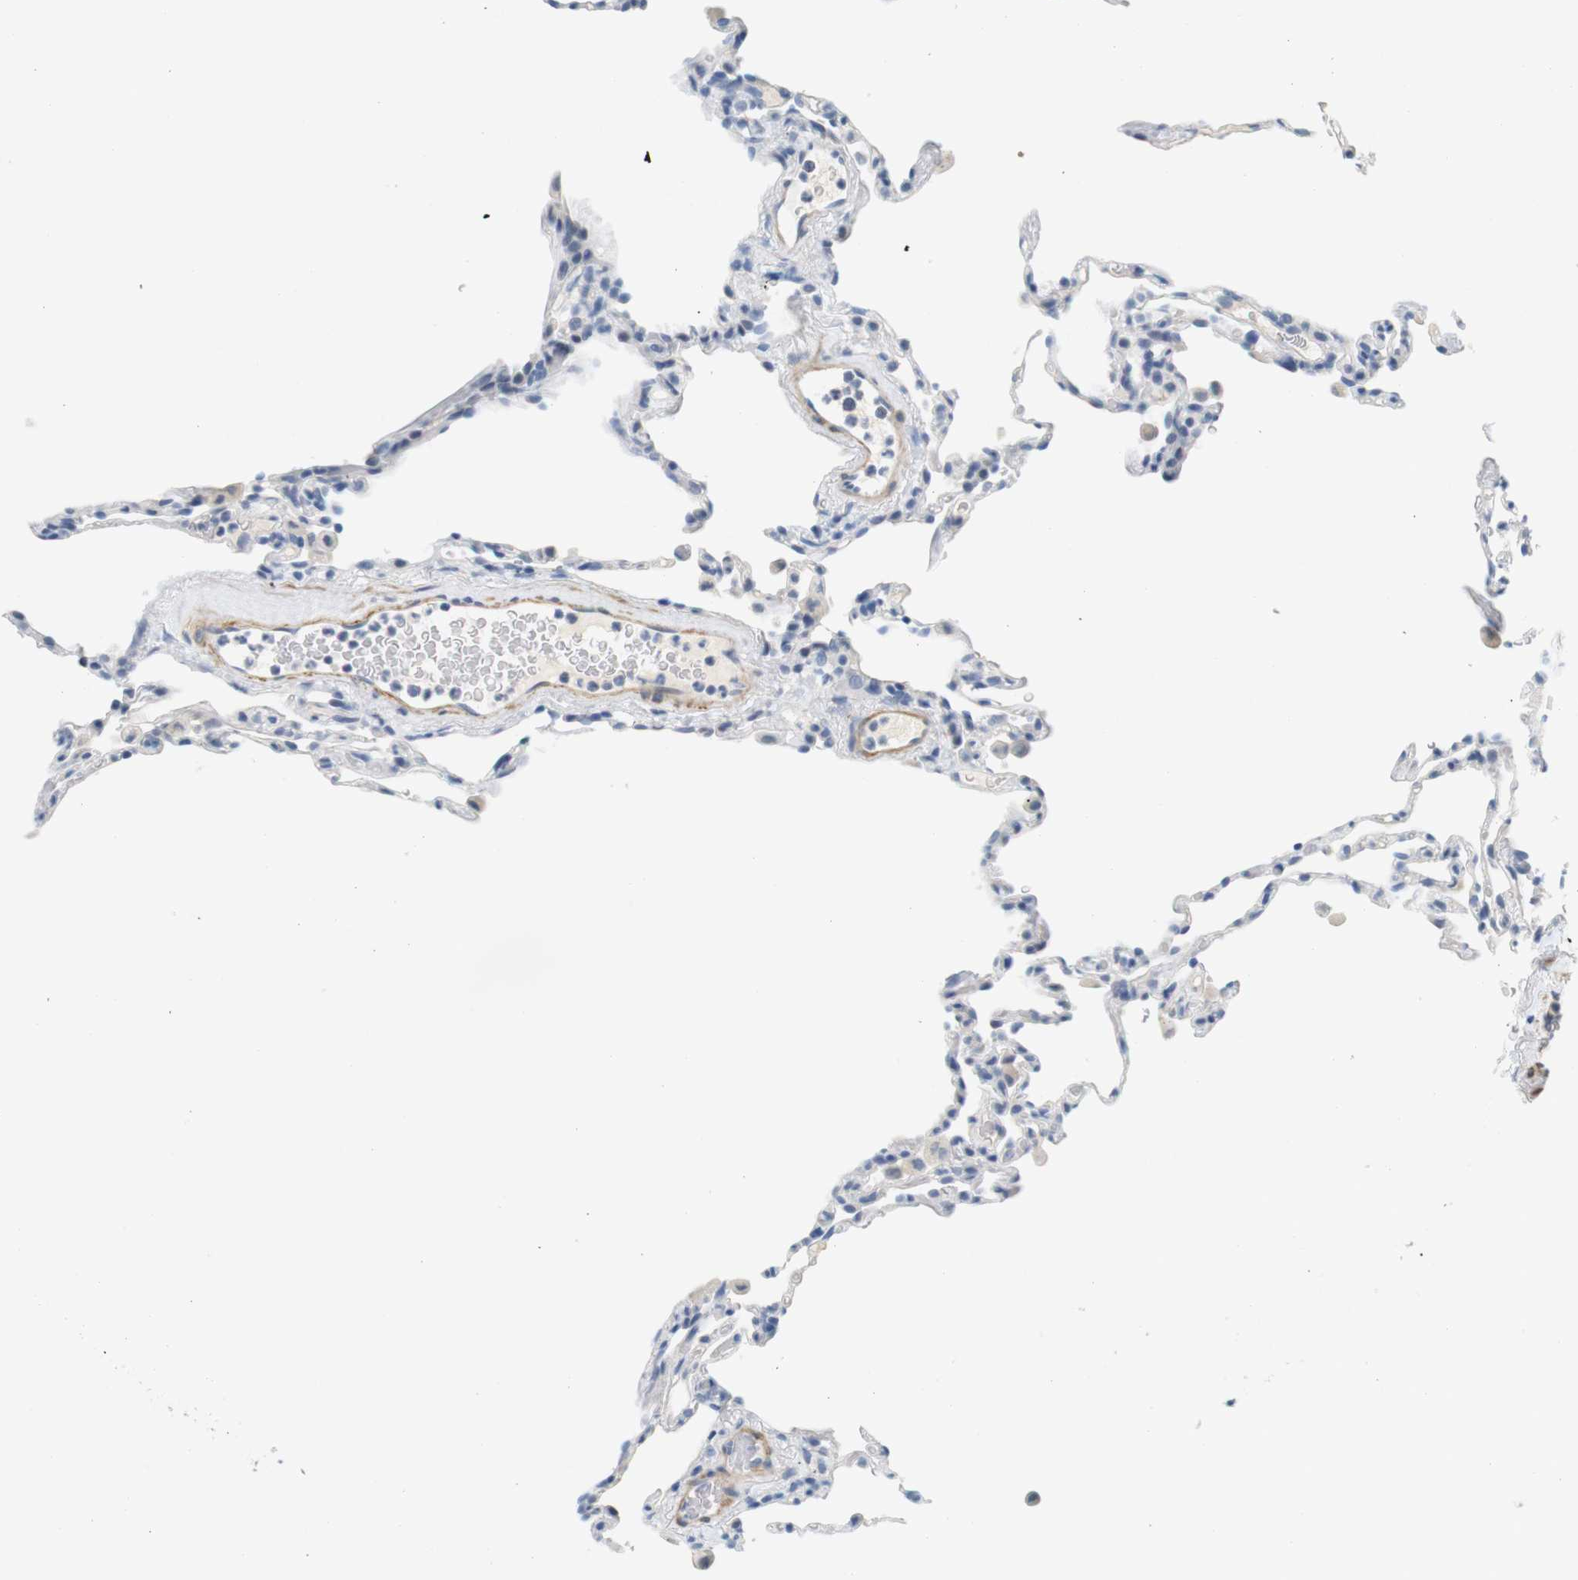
{"staining": {"intensity": "negative", "quantity": "none", "location": "none"}, "tissue": "lung", "cell_type": "Alveolar cells", "image_type": "normal", "snomed": [{"axis": "morphology", "description": "Normal tissue, NOS"}, {"axis": "topography", "description": "Lung"}], "caption": "Immunohistochemical staining of normal lung displays no significant positivity in alveolar cells.", "gene": "HRH2", "patient": {"sex": "male", "age": 59}}